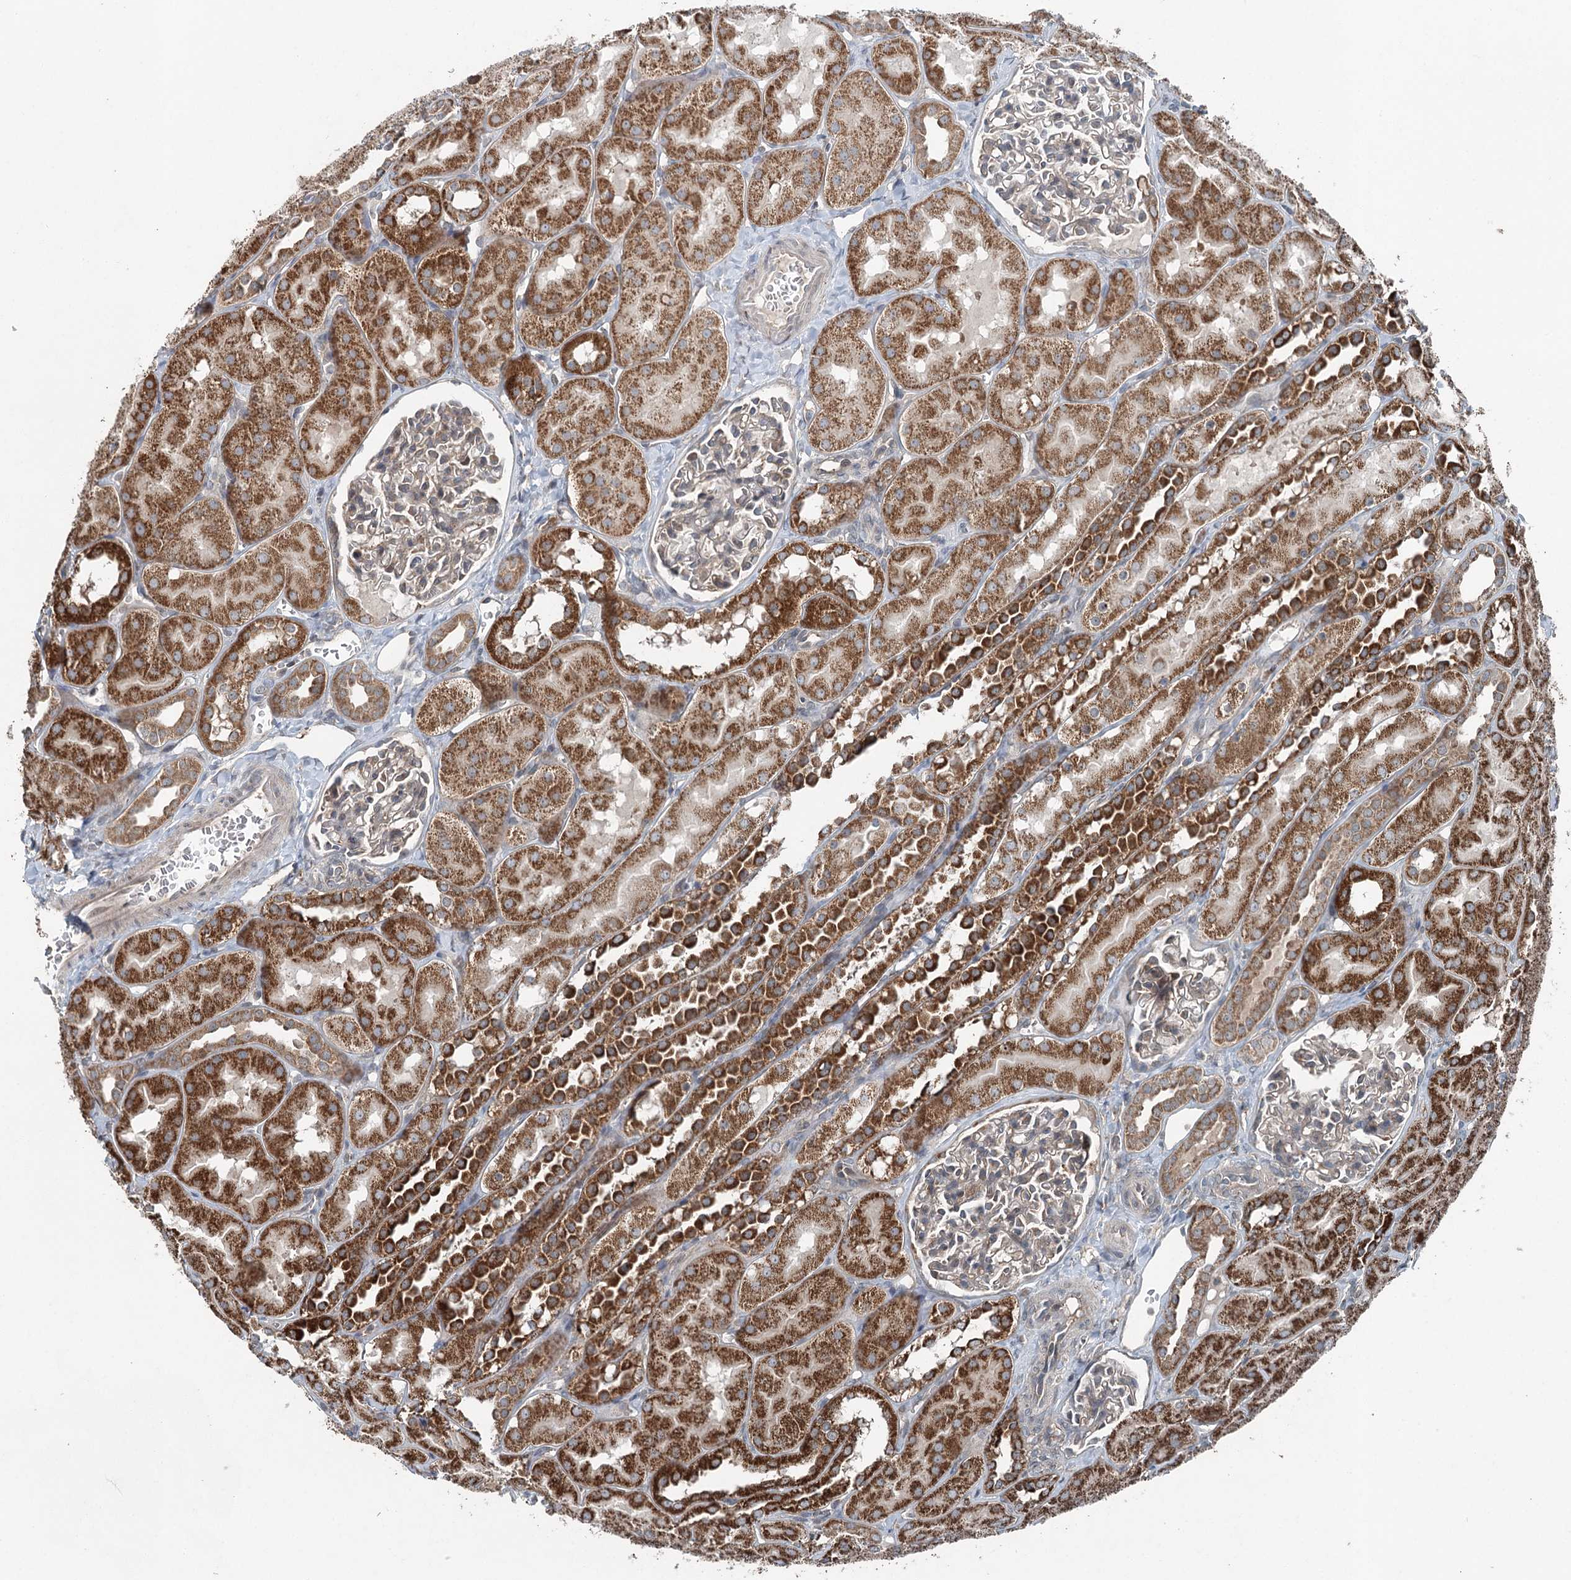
{"staining": {"intensity": "weak", "quantity": "<25%", "location": "cytoplasmic/membranous"}, "tissue": "kidney", "cell_type": "Cells in glomeruli", "image_type": "normal", "snomed": [{"axis": "morphology", "description": "Normal tissue, NOS"}, {"axis": "topography", "description": "Kidney"}, {"axis": "topography", "description": "Urinary bladder"}], "caption": "Immunohistochemical staining of benign human kidney demonstrates no significant positivity in cells in glomeruli. (DAB immunohistochemistry visualized using brightfield microscopy, high magnification).", "gene": "SKIC3", "patient": {"sex": "male", "age": 16}}